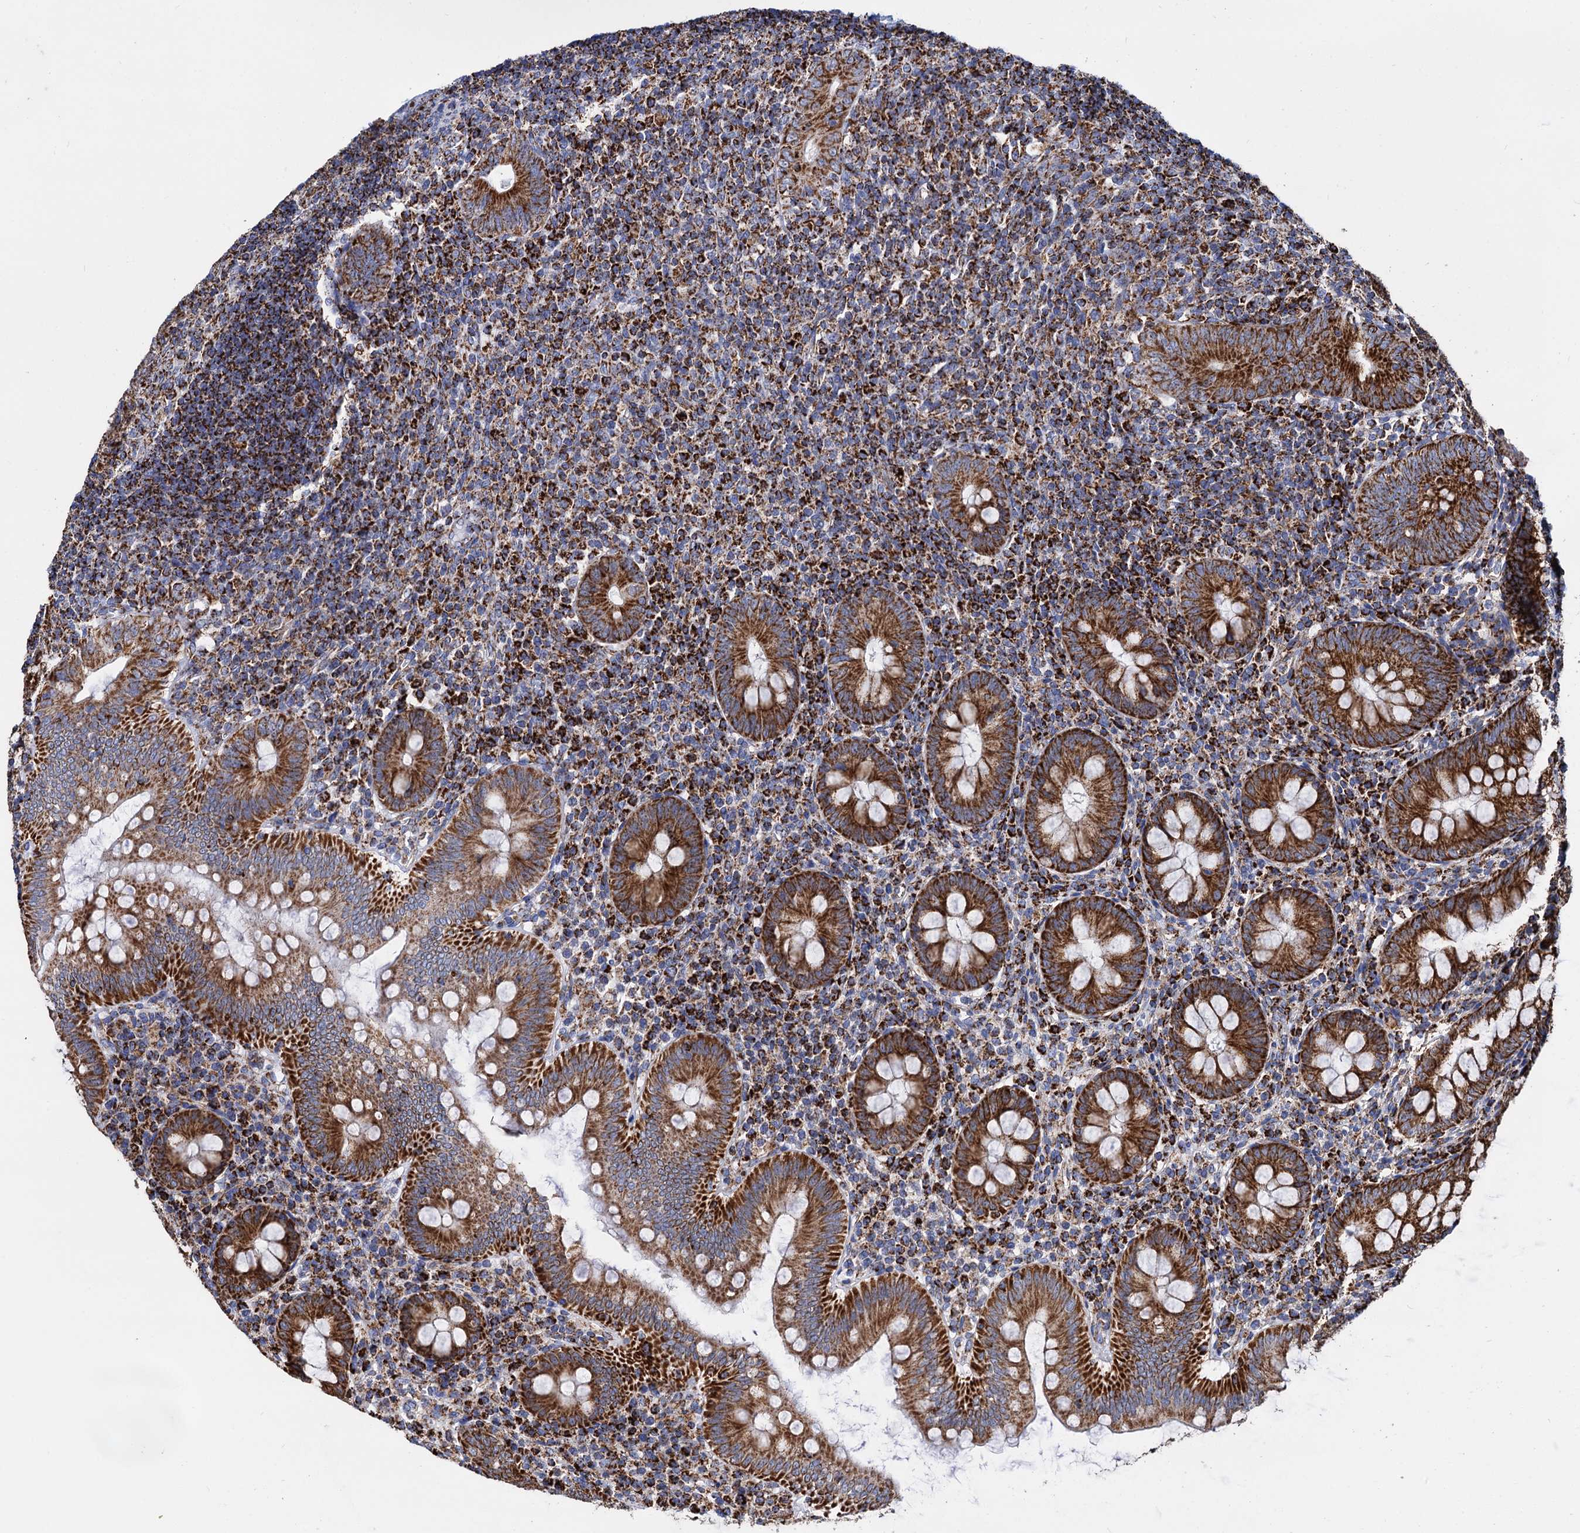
{"staining": {"intensity": "strong", "quantity": ">75%", "location": "cytoplasmic/membranous"}, "tissue": "appendix", "cell_type": "Glandular cells", "image_type": "normal", "snomed": [{"axis": "morphology", "description": "Normal tissue, NOS"}, {"axis": "topography", "description": "Appendix"}], "caption": "Human appendix stained with a brown dye reveals strong cytoplasmic/membranous positive positivity in about >75% of glandular cells.", "gene": "TIMM10", "patient": {"sex": "male", "age": 14}}